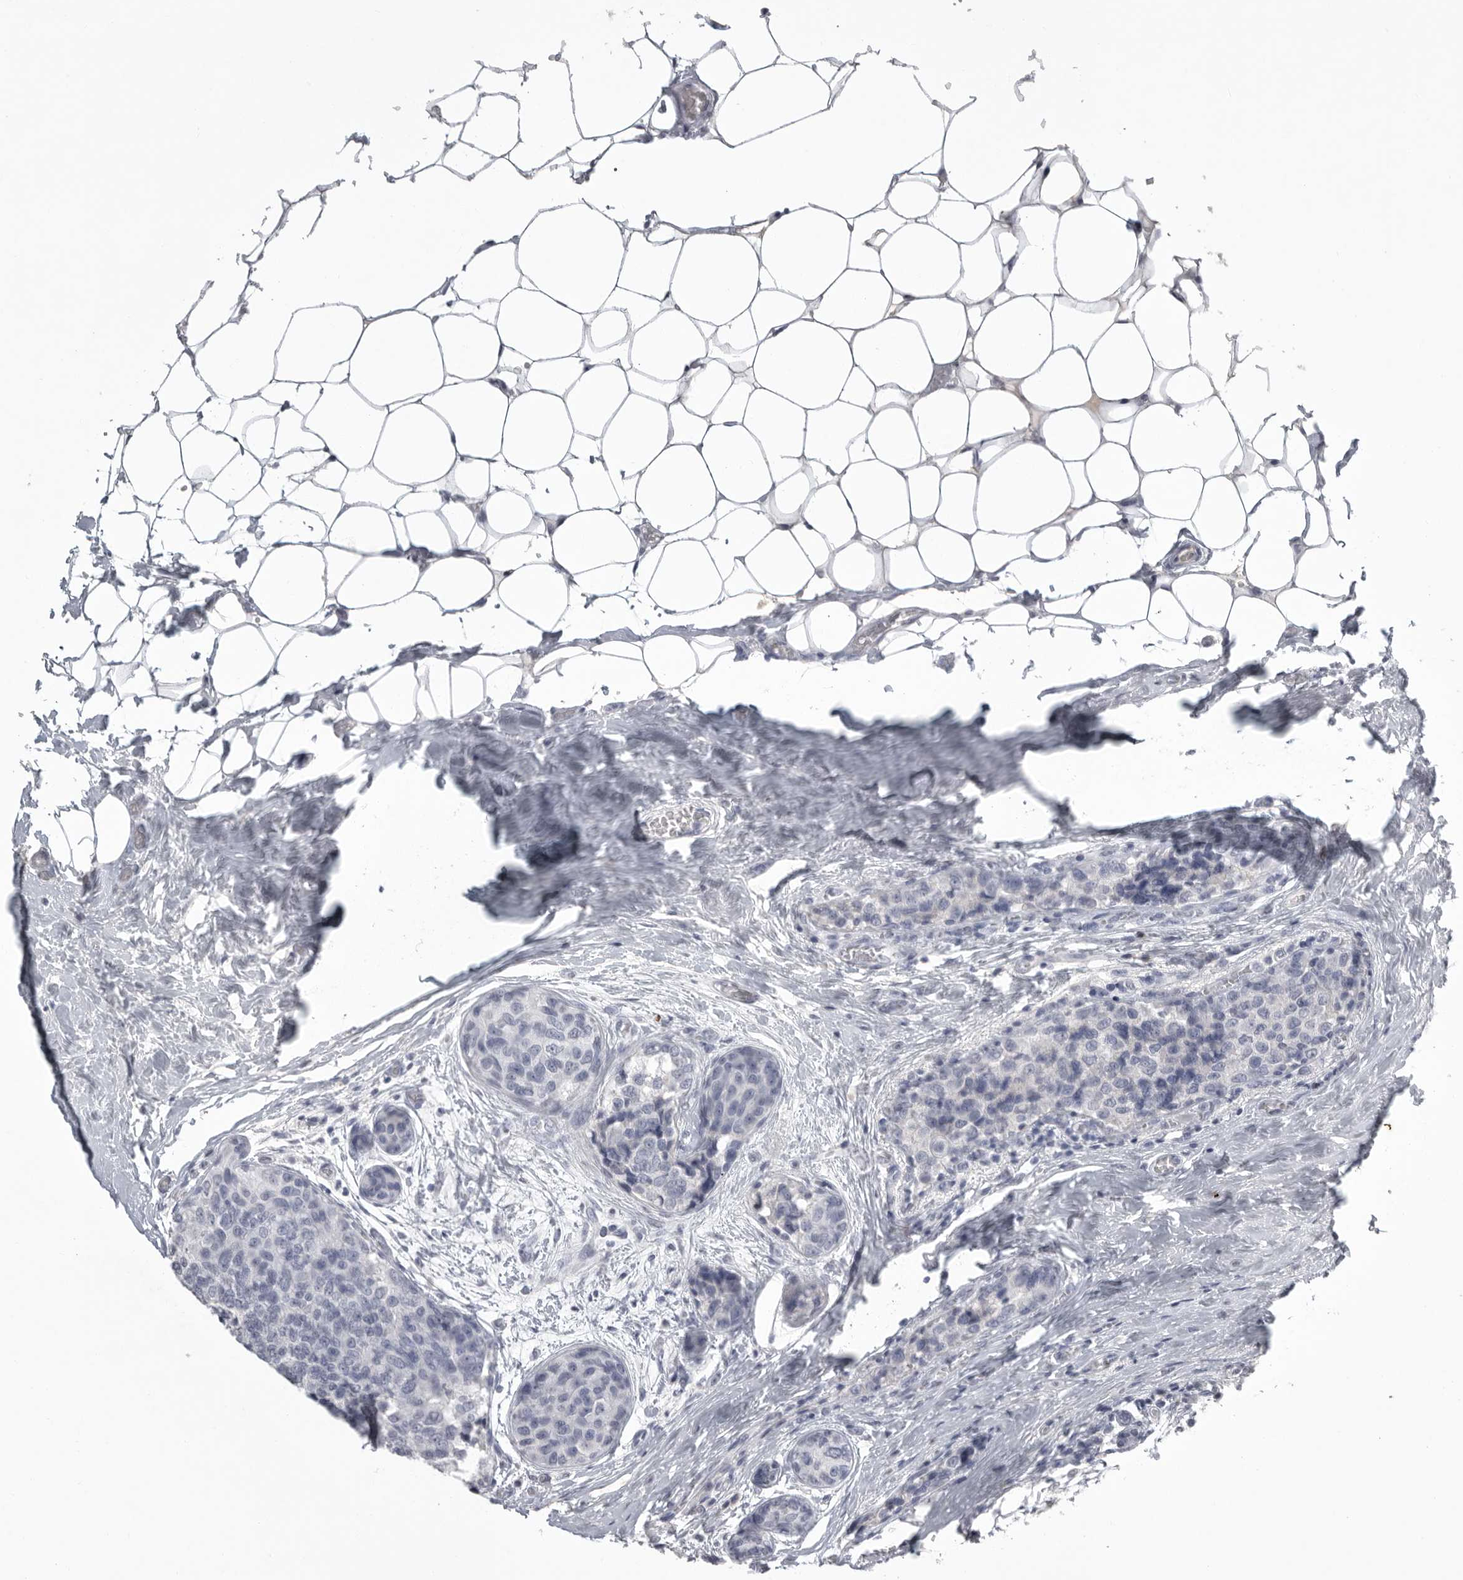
{"staining": {"intensity": "negative", "quantity": "none", "location": "none"}, "tissue": "breast cancer", "cell_type": "Tumor cells", "image_type": "cancer", "snomed": [{"axis": "morphology", "description": "Normal tissue, NOS"}, {"axis": "morphology", "description": "Duct carcinoma"}, {"axis": "topography", "description": "Breast"}], "caption": "A high-resolution micrograph shows immunohistochemistry (IHC) staining of breast infiltrating ductal carcinoma, which exhibits no significant expression in tumor cells.", "gene": "GNLY", "patient": {"sex": "female", "age": 43}}